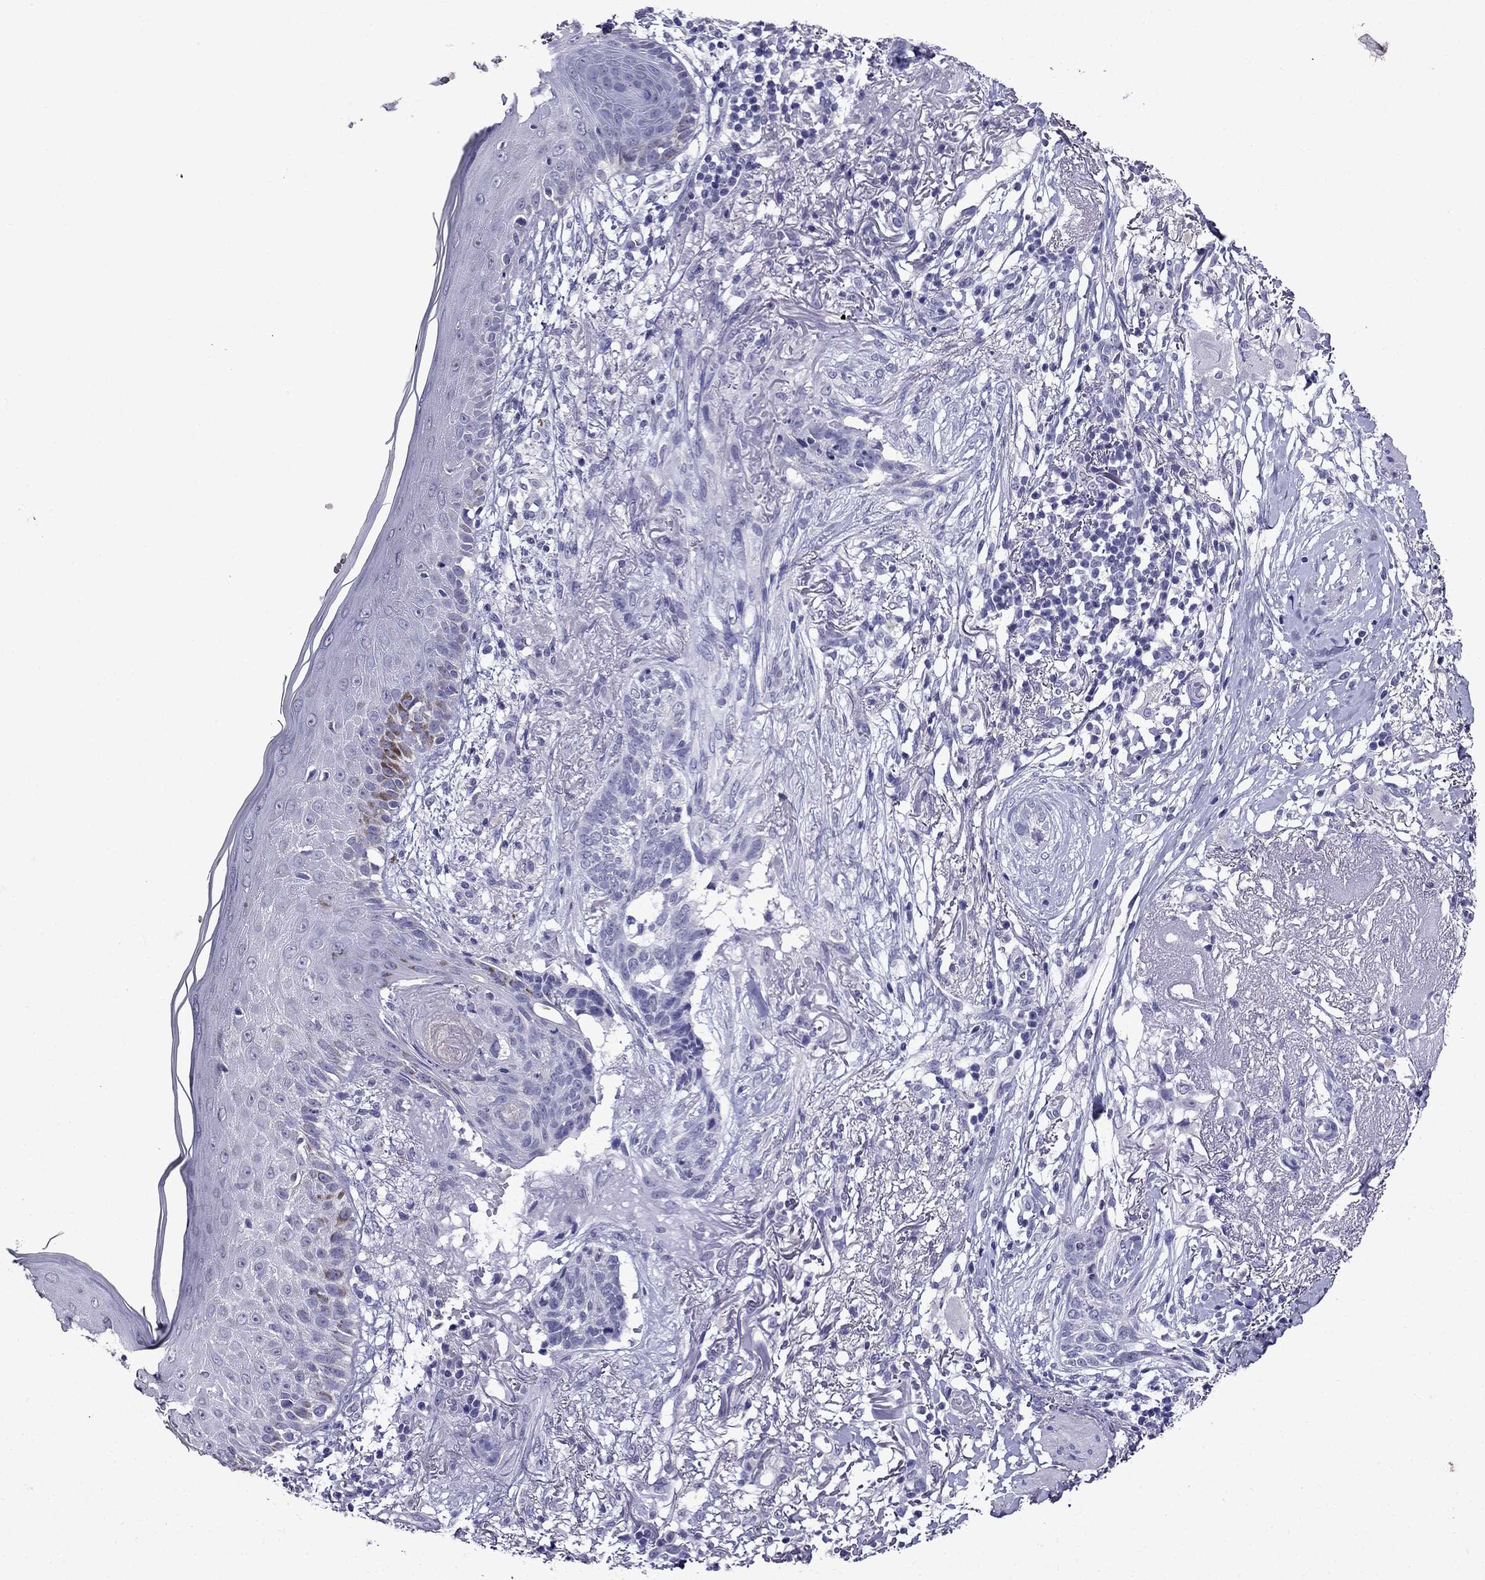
{"staining": {"intensity": "negative", "quantity": "none", "location": "none"}, "tissue": "skin cancer", "cell_type": "Tumor cells", "image_type": "cancer", "snomed": [{"axis": "morphology", "description": "Normal tissue, NOS"}, {"axis": "morphology", "description": "Basal cell carcinoma"}, {"axis": "topography", "description": "Skin"}], "caption": "Tumor cells are negative for brown protein staining in skin basal cell carcinoma. (Brightfield microscopy of DAB immunohistochemistry (IHC) at high magnification).", "gene": "DNAH17", "patient": {"sex": "male", "age": 84}}